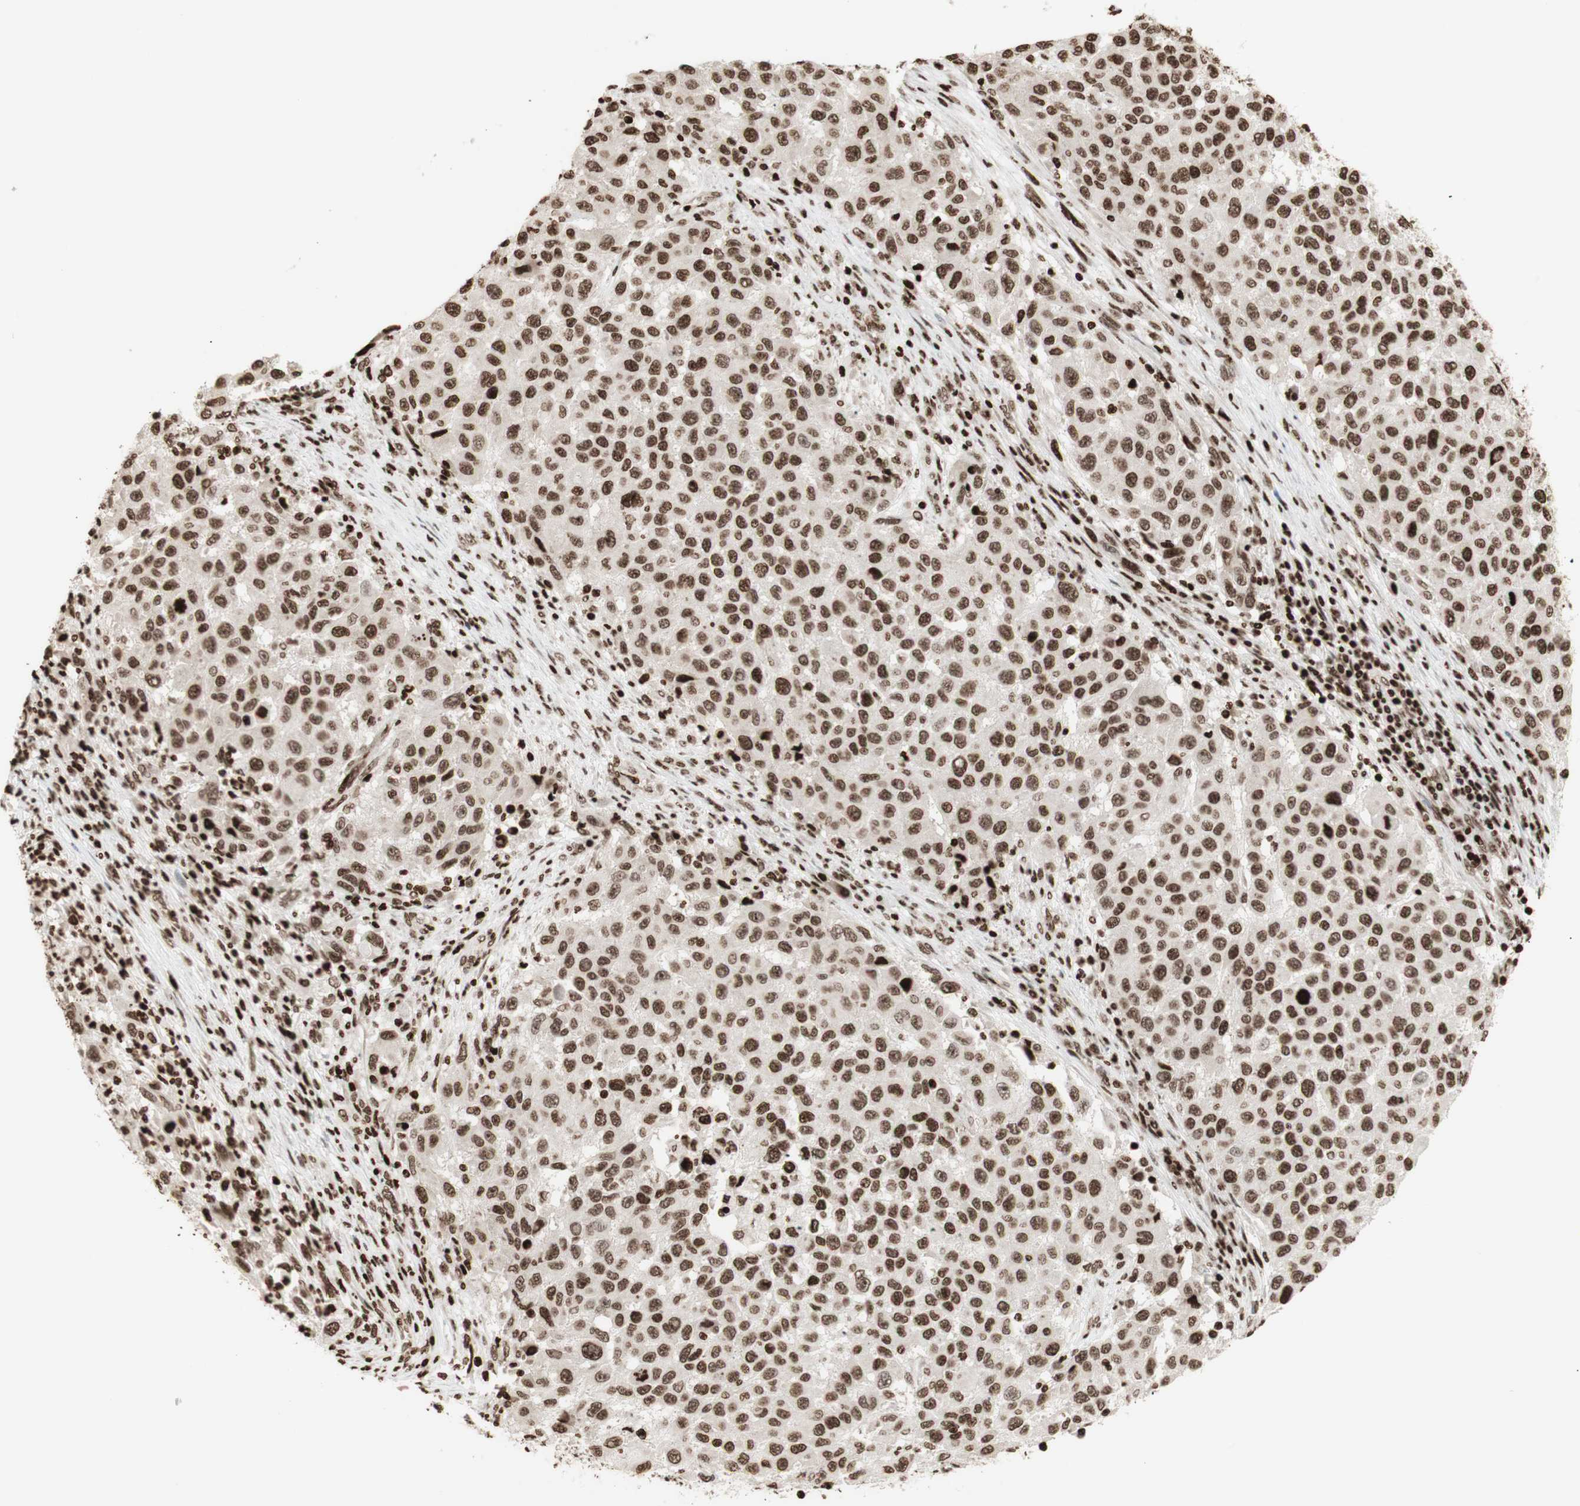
{"staining": {"intensity": "strong", "quantity": ">75%", "location": "nuclear"}, "tissue": "melanoma", "cell_type": "Tumor cells", "image_type": "cancer", "snomed": [{"axis": "morphology", "description": "Malignant melanoma, Metastatic site"}, {"axis": "topography", "description": "Lymph node"}], "caption": "Immunohistochemical staining of malignant melanoma (metastatic site) exhibits strong nuclear protein positivity in approximately >75% of tumor cells.", "gene": "NCAPD2", "patient": {"sex": "male", "age": 61}}